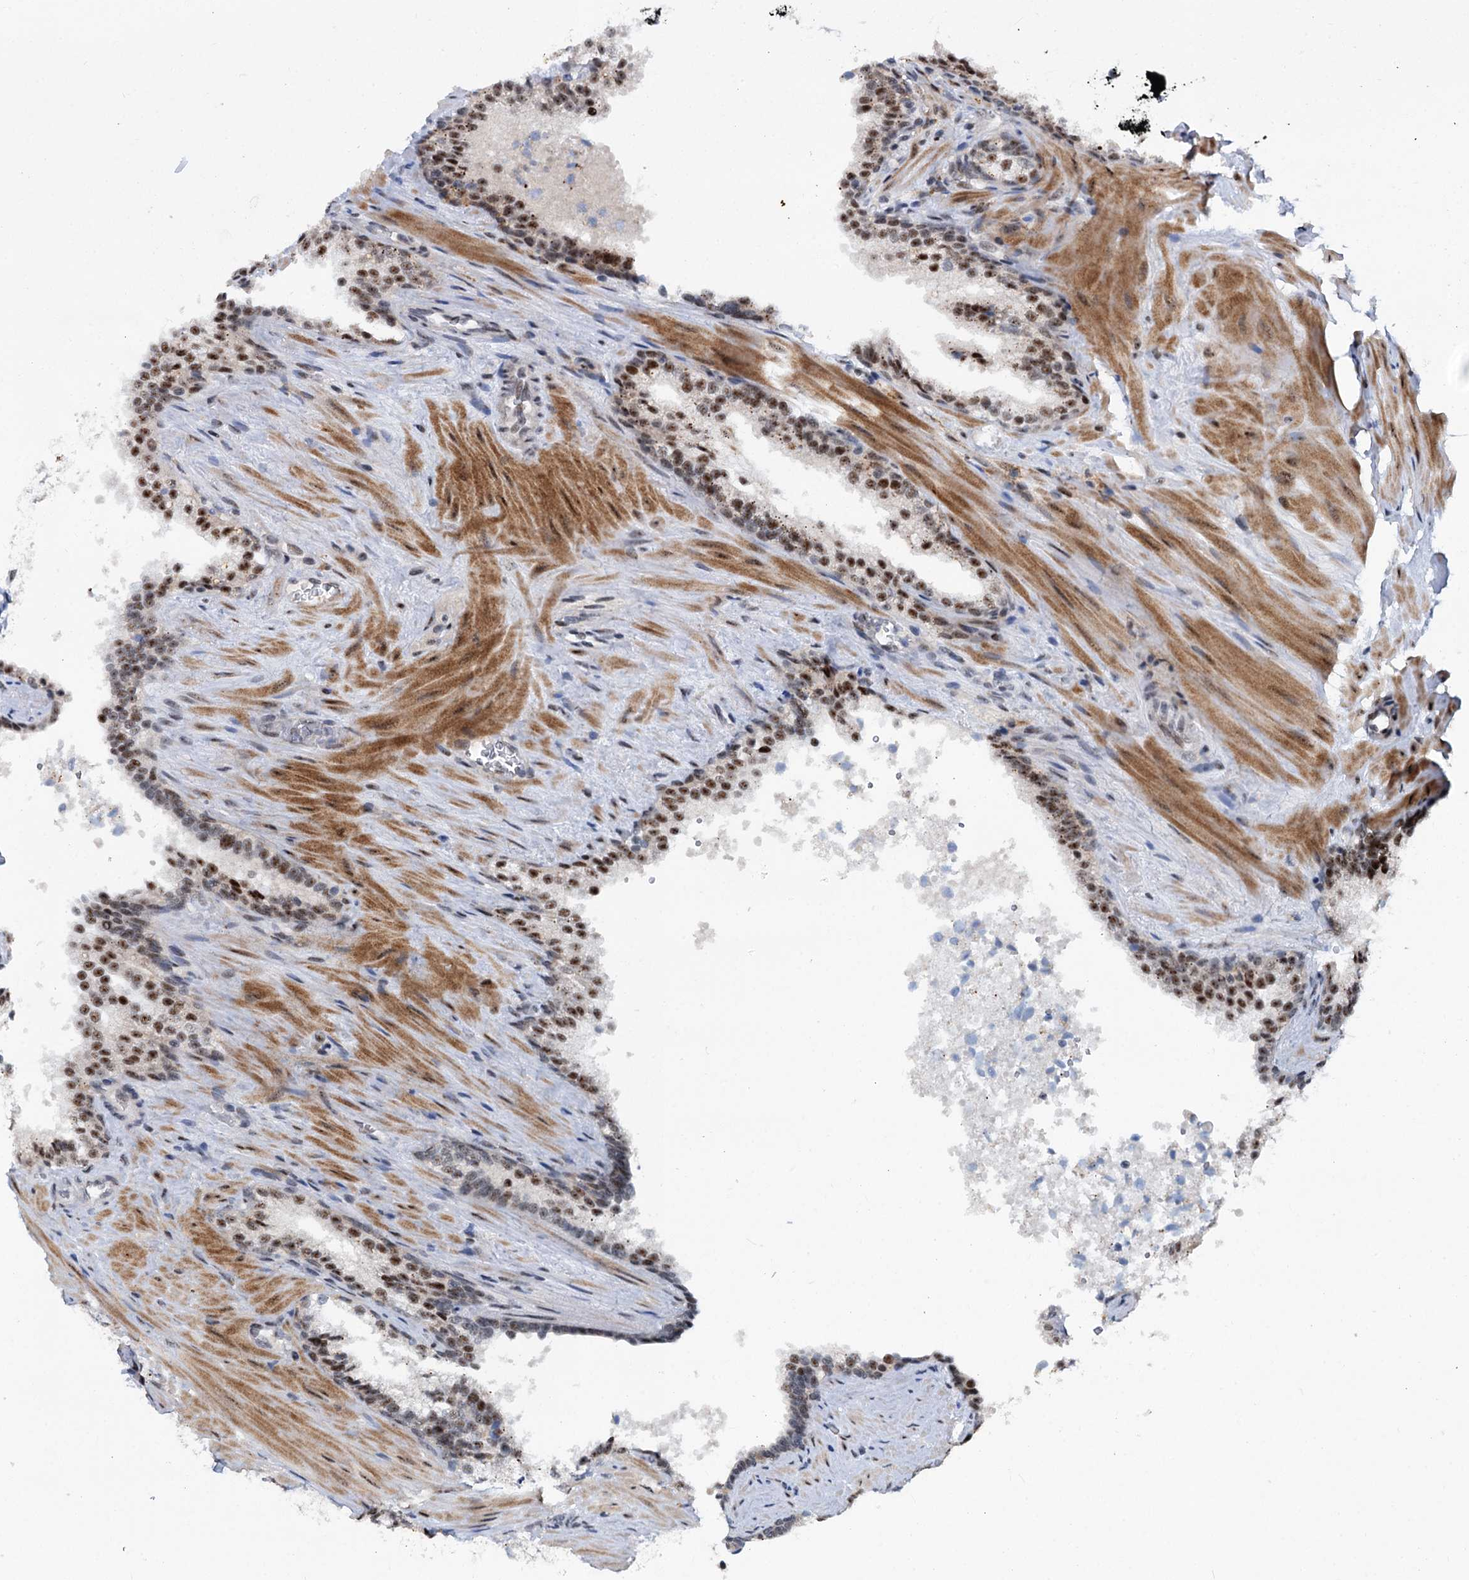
{"staining": {"intensity": "moderate", "quantity": ">75%", "location": "nuclear"}, "tissue": "prostate cancer", "cell_type": "Tumor cells", "image_type": "cancer", "snomed": [{"axis": "morphology", "description": "Adenocarcinoma, High grade"}, {"axis": "topography", "description": "Prostate"}], "caption": "Immunohistochemistry (IHC) (DAB) staining of human prostate cancer demonstrates moderate nuclear protein staining in approximately >75% of tumor cells.", "gene": "PHF8", "patient": {"sex": "male", "age": 57}}